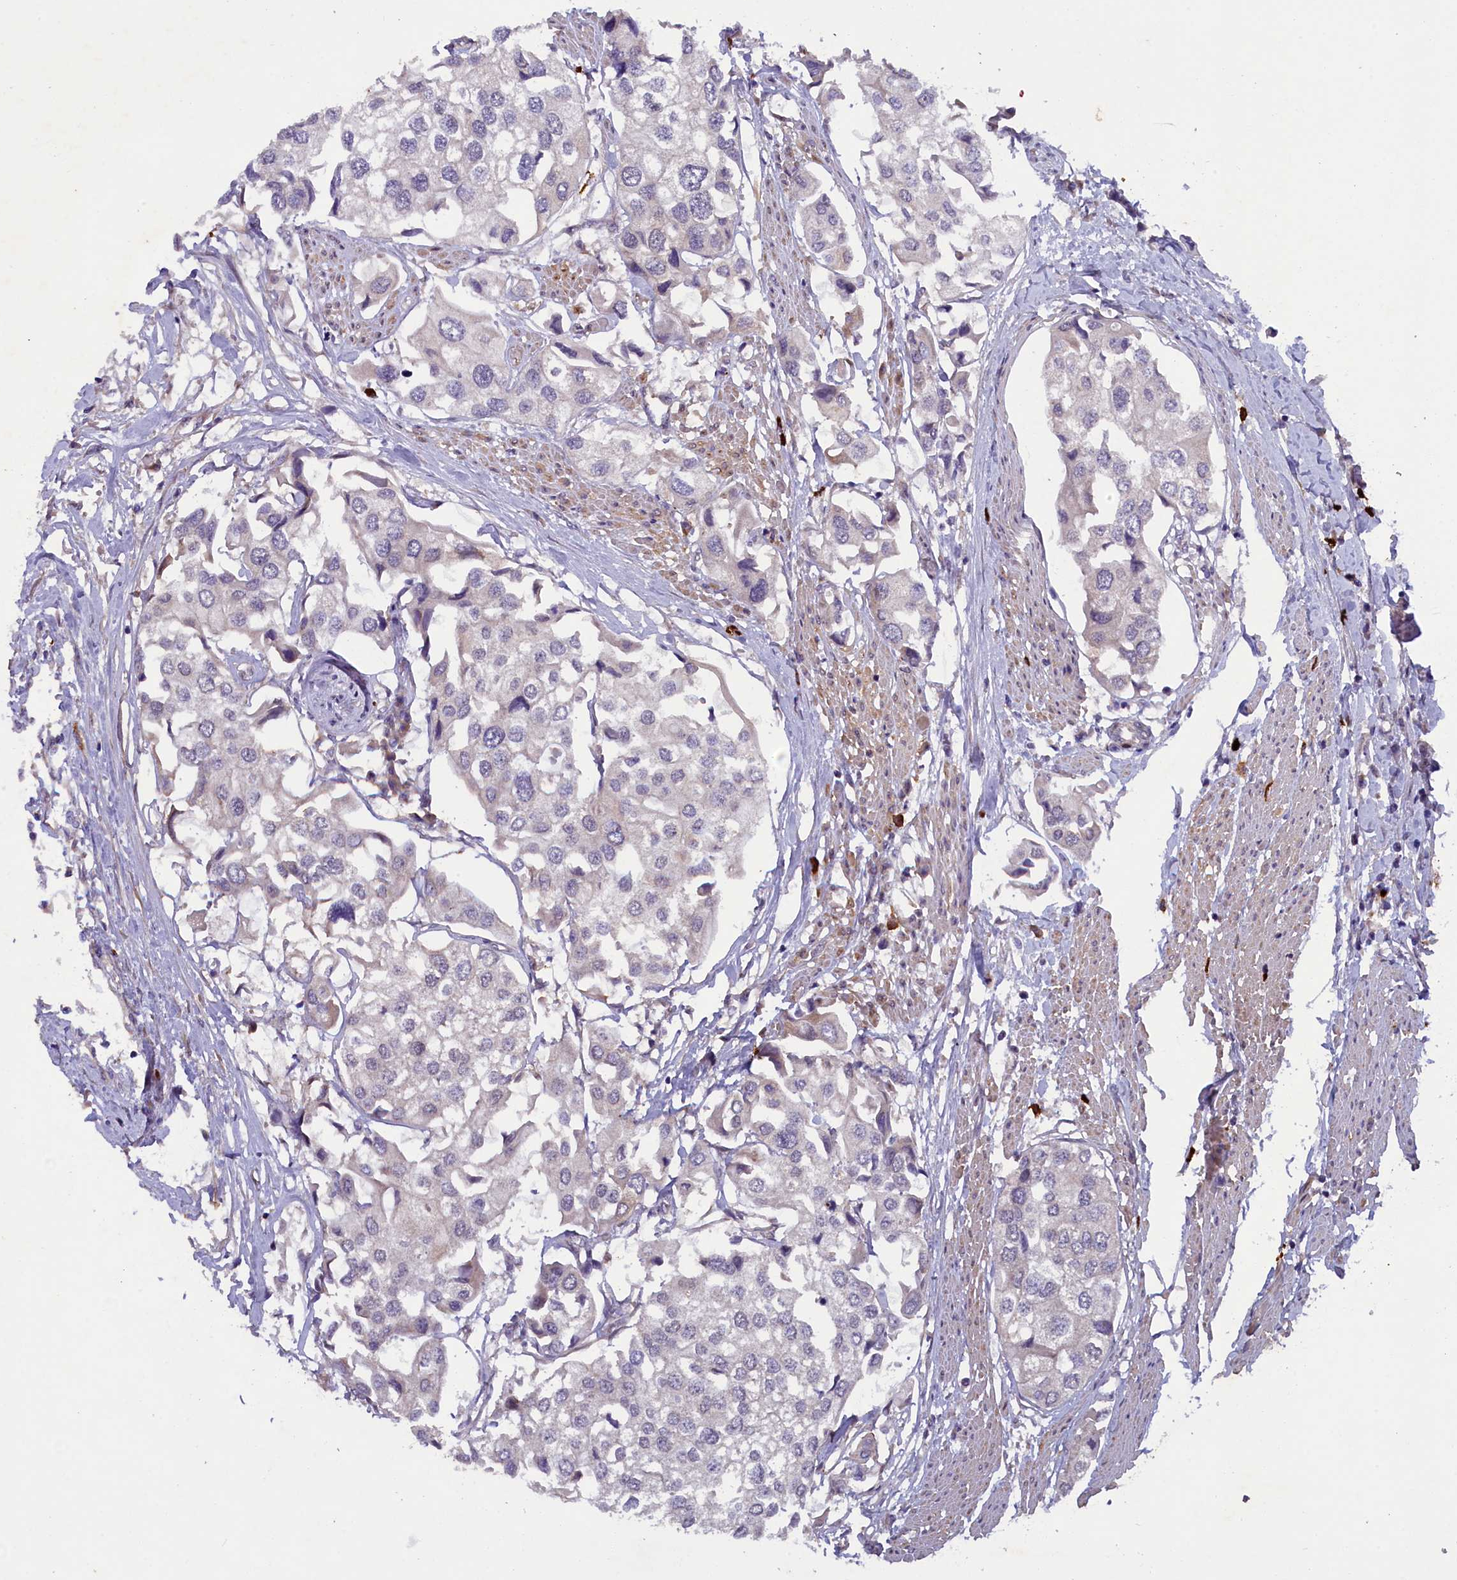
{"staining": {"intensity": "negative", "quantity": "none", "location": "none"}, "tissue": "urothelial cancer", "cell_type": "Tumor cells", "image_type": "cancer", "snomed": [{"axis": "morphology", "description": "Urothelial carcinoma, High grade"}, {"axis": "topography", "description": "Urinary bladder"}], "caption": "The IHC micrograph has no significant staining in tumor cells of urothelial carcinoma (high-grade) tissue. (DAB immunohistochemistry with hematoxylin counter stain).", "gene": "CCDC9B", "patient": {"sex": "male", "age": 64}}